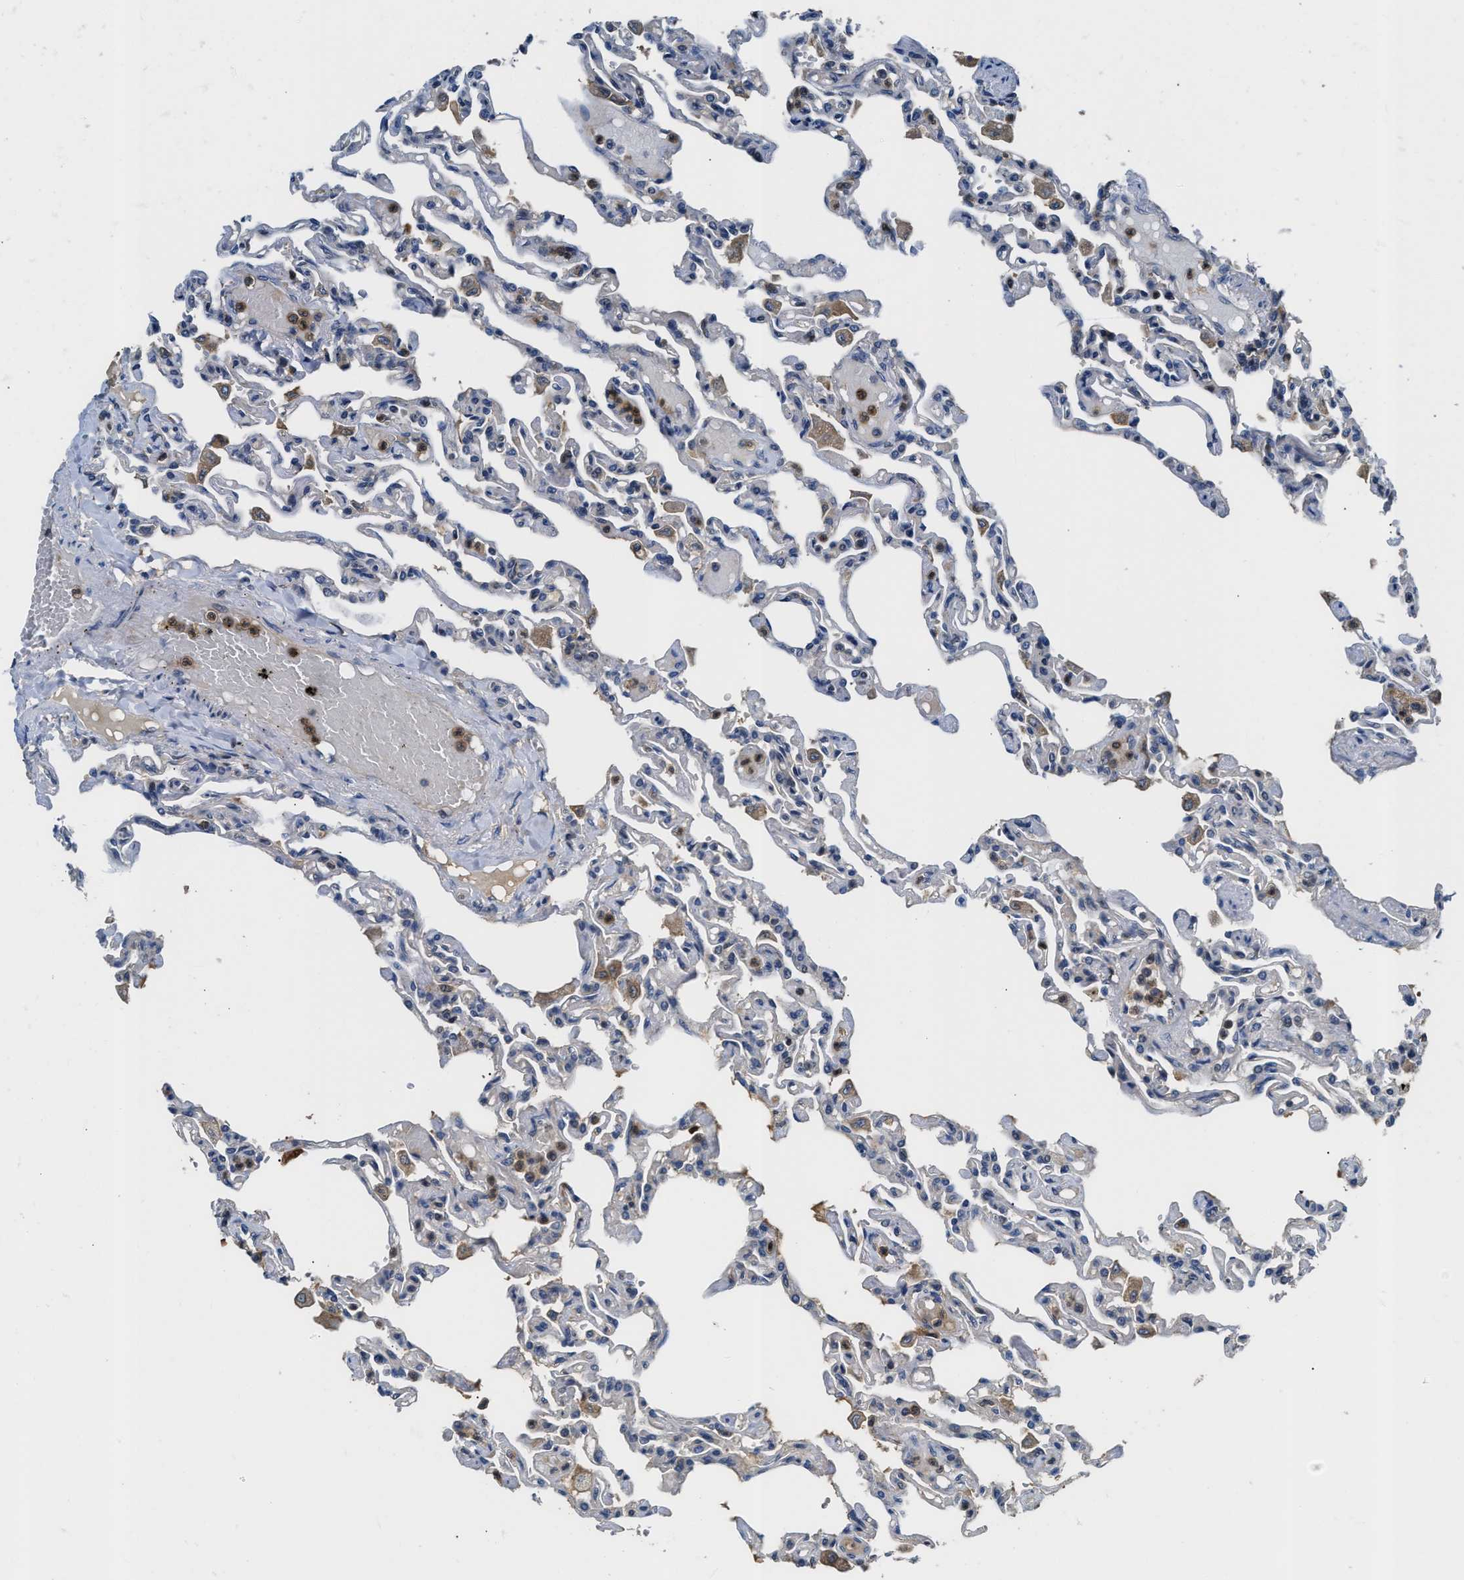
{"staining": {"intensity": "weak", "quantity": "25%-75%", "location": "cytoplasmic/membranous"}, "tissue": "lung", "cell_type": "Alveolar cells", "image_type": "normal", "snomed": [{"axis": "morphology", "description": "Normal tissue, NOS"}, {"axis": "topography", "description": "Lung"}], "caption": "Protein staining of benign lung shows weak cytoplasmic/membranous staining in approximately 25%-75% of alveolar cells.", "gene": "OSTF1", "patient": {"sex": "male", "age": 21}}